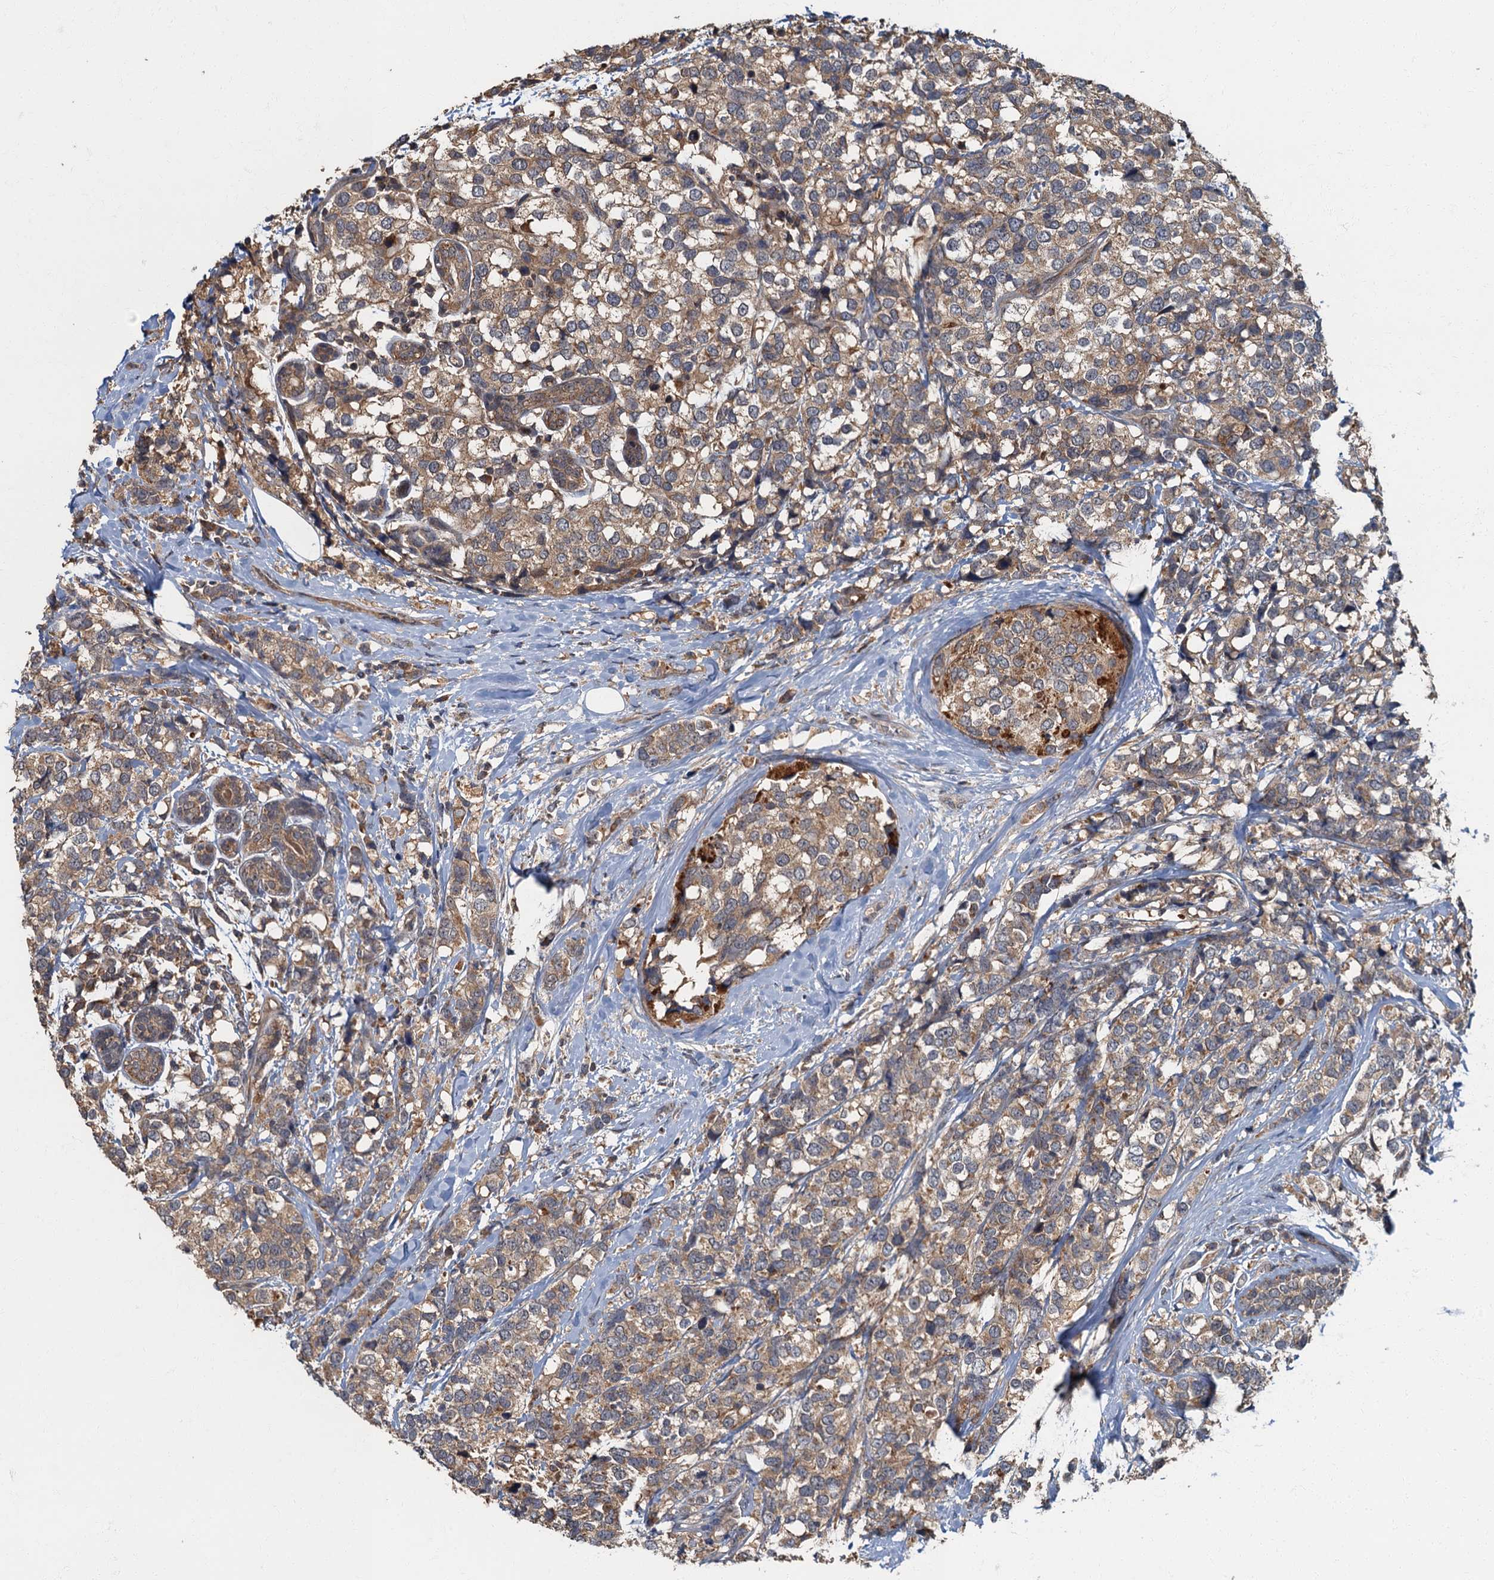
{"staining": {"intensity": "weak", "quantity": ">75%", "location": "cytoplasmic/membranous"}, "tissue": "breast cancer", "cell_type": "Tumor cells", "image_type": "cancer", "snomed": [{"axis": "morphology", "description": "Lobular carcinoma"}, {"axis": "topography", "description": "Breast"}], "caption": "About >75% of tumor cells in lobular carcinoma (breast) reveal weak cytoplasmic/membranous protein expression as visualized by brown immunohistochemical staining.", "gene": "WDCP", "patient": {"sex": "female", "age": 59}}